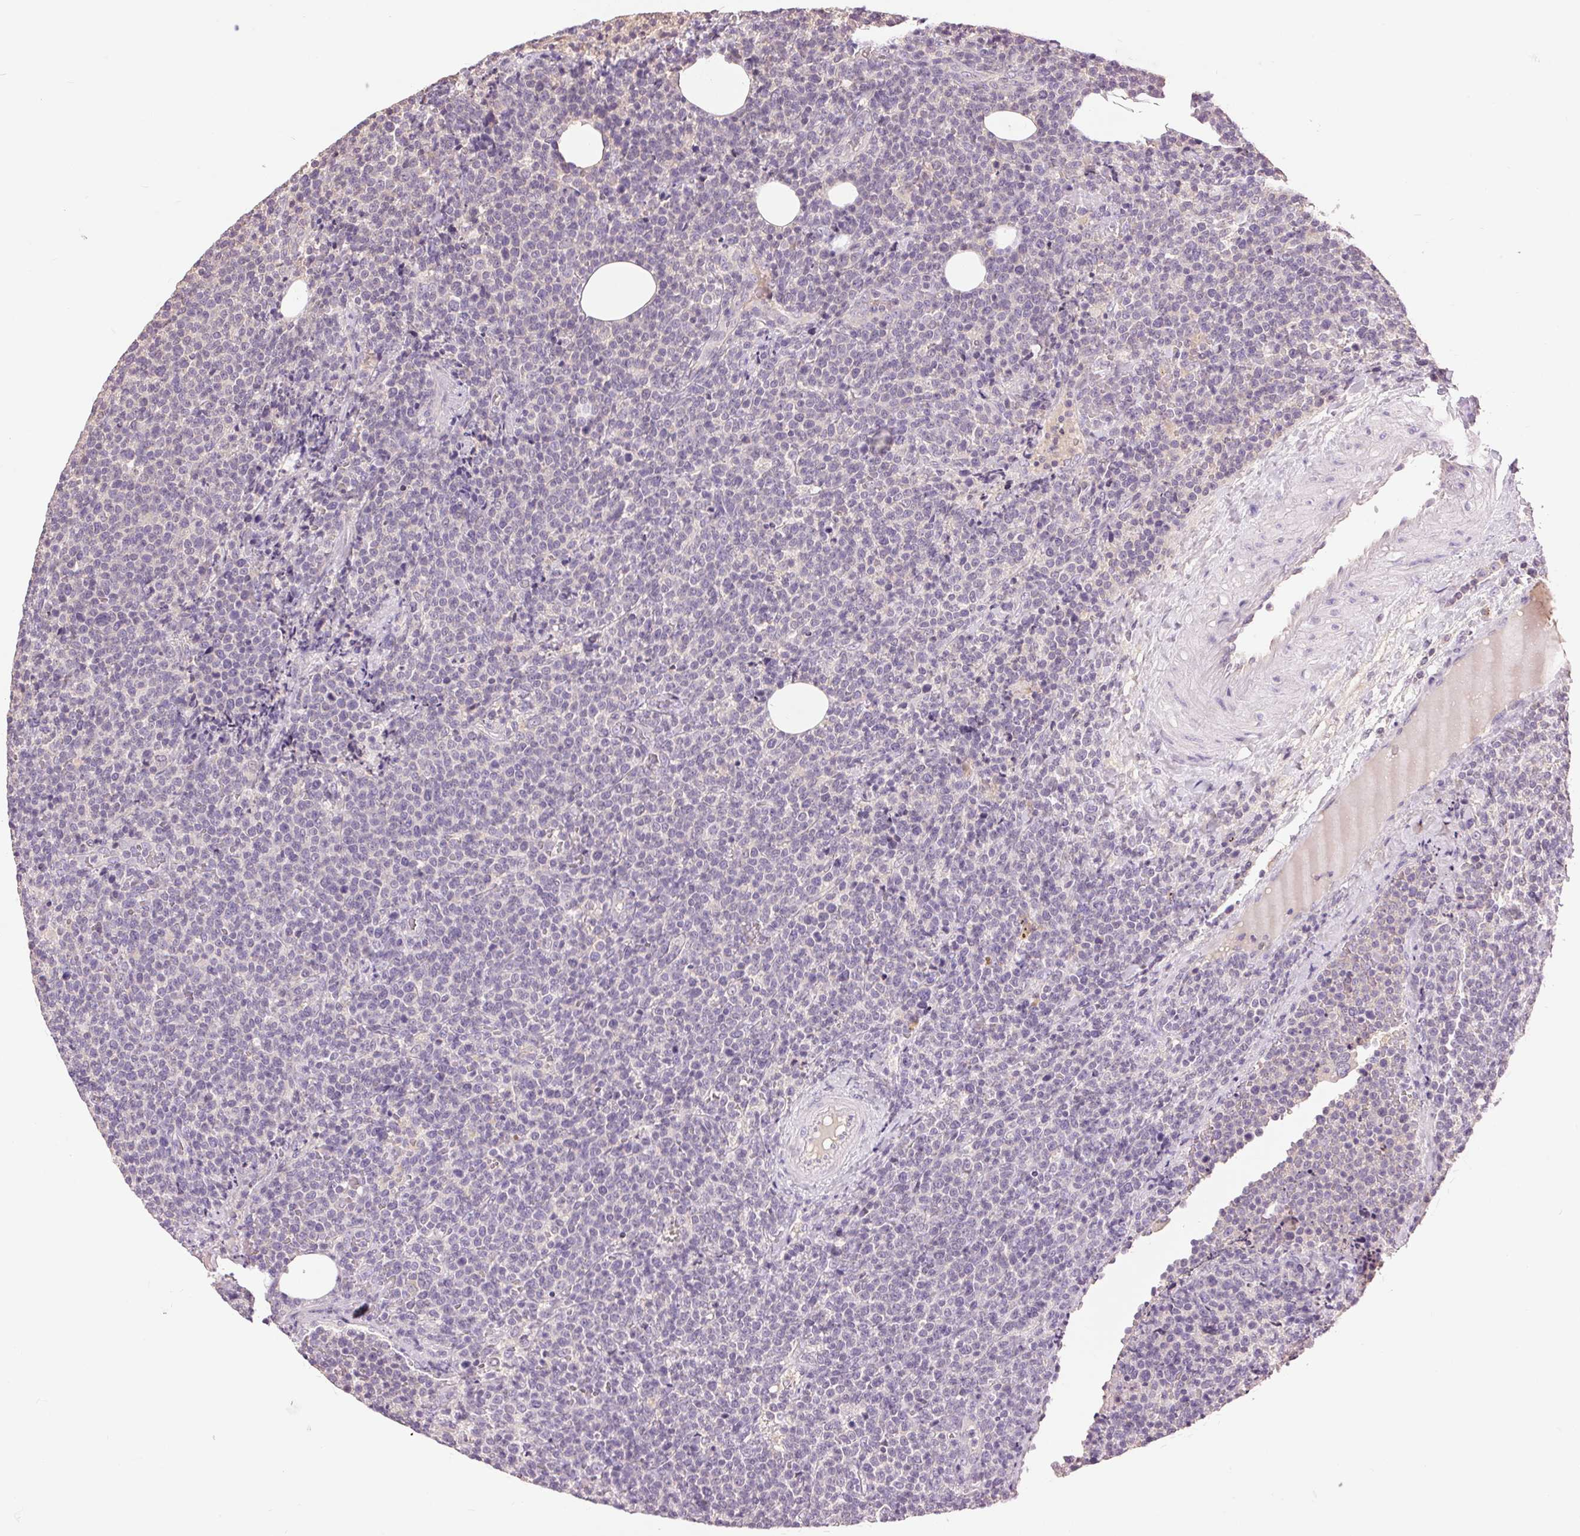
{"staining": {"intensity": "negative", "quantity": "none", "location": "none"}, "tissue": "lymphoma", "cell_type": "Tumor cells", "image_type": "cancer", "snomed": [{"axis": "morphology", "description": "Malignant lymphoma, non-Hodgkin's type, High grade"}, {"axis": "topography", "description": "Lymph node"}], "caption": "Protein analysis of lymphoma reveals no significant positivity in tumor cells.", "gene": "FXYD4", "patient": {"sex": "male", "age": 61}}